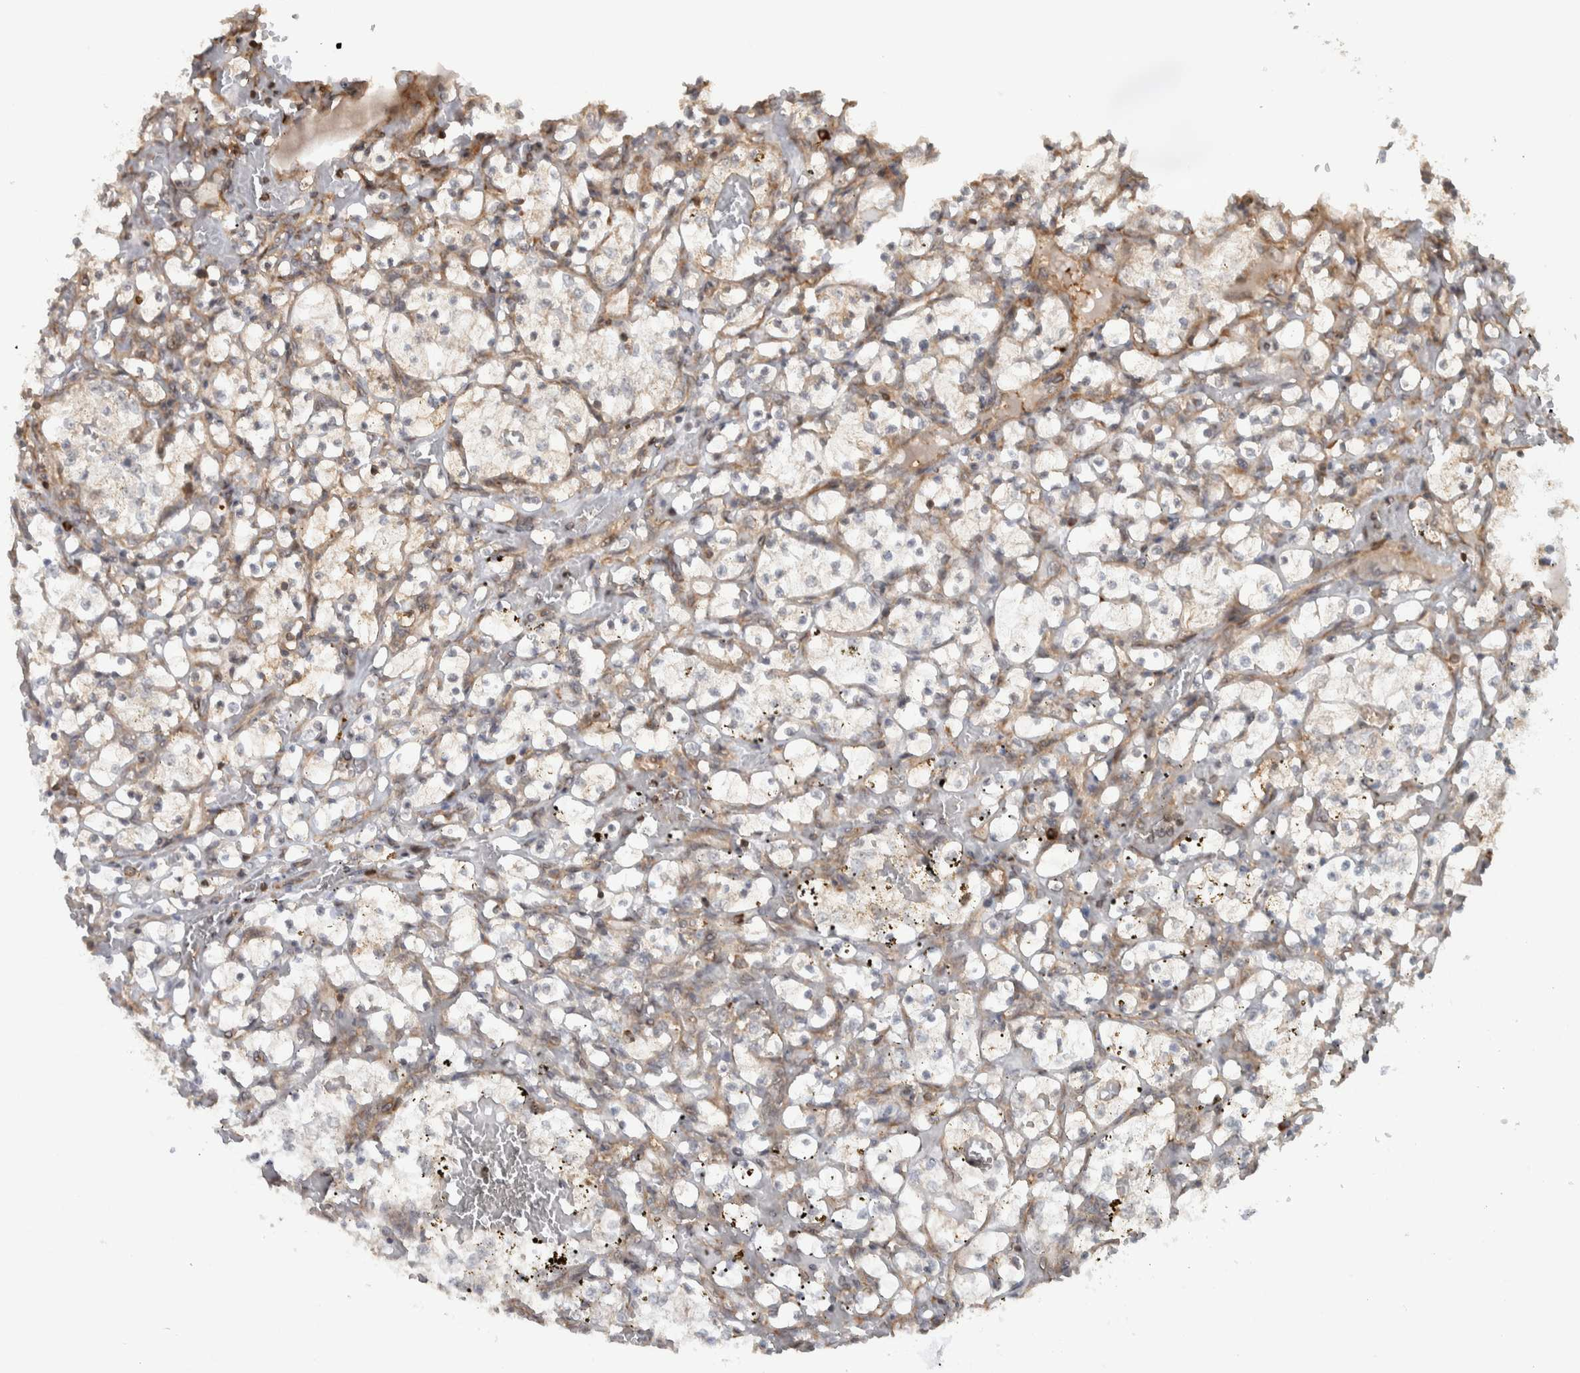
{"staining": {"intensity": "weak", "quantity": "<25%", "location": "cytoplasmic/membranous"}, "tissue": "renal cancer", "cell_type": "Tumor cells", "image_type": "cancer", "snomed": [{"axis": "morphology", "description": "Adenocarcinoma, NOS"}, {"axis": "topography", "description": "Kidney"}], "caption": "Photomicrograph shows no significant protein staining in tumor cells of renal cancer.", "gene": "CNTROB", "patient": {"sex": "female", "age": 69}}